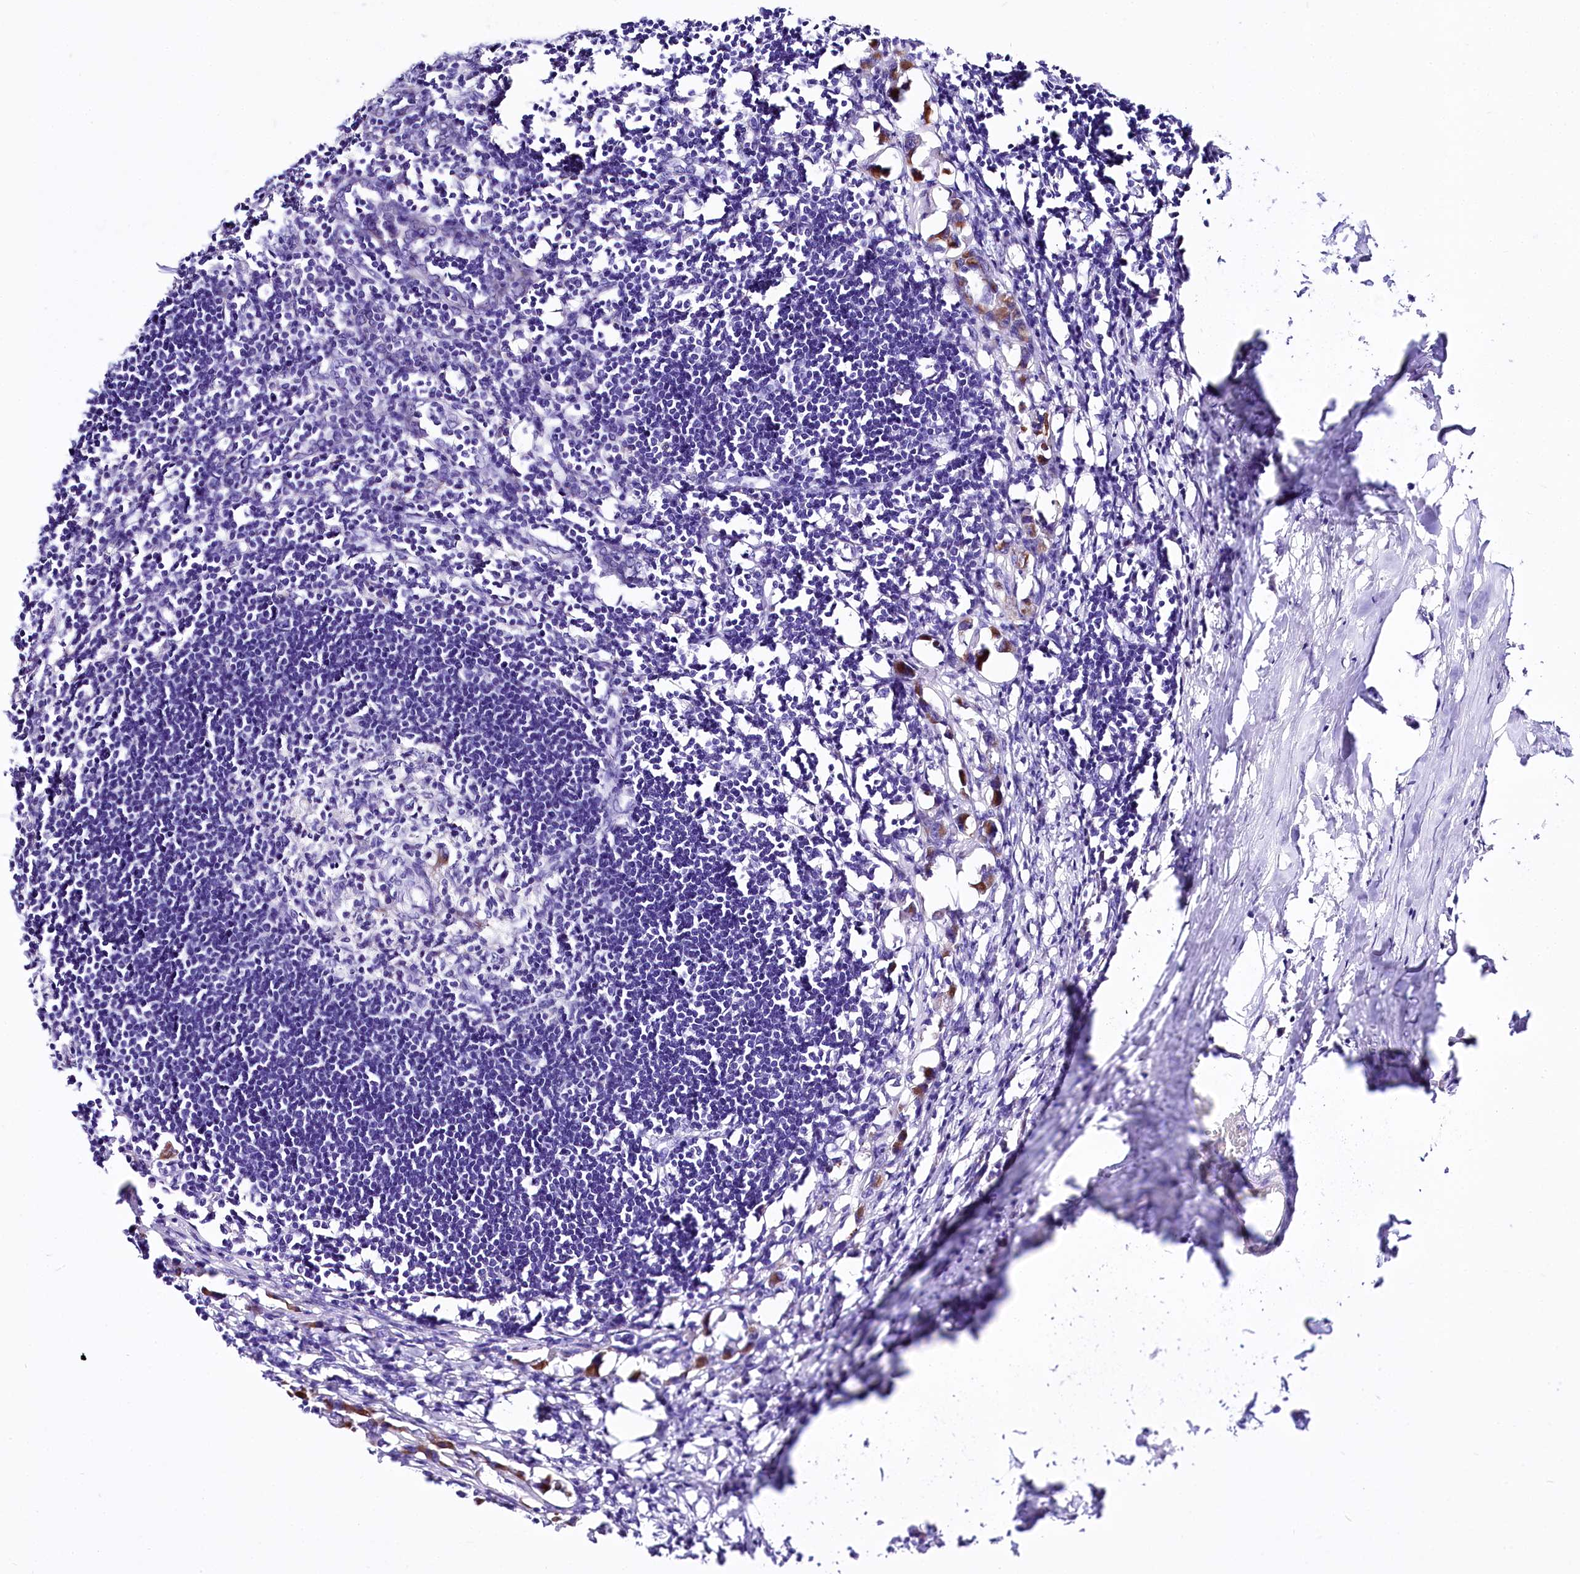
{"staining": {"intensity": "negative", "quantity": "none", "location": "none"}, "tissue": "lymph node", "cell_type": "Germinal center cells", "image_type": "normal", "snomed": [{"axis": "morphology", "description": "Normal tissue, NOS"}, {"axis": "morphology", "description": "Malignant melanoma, Metastatic site"}, {"axis": "topography", "description": "Lymph node"}], "caption": "Immunohistochemistry (IHC) of normal human lymph node demonstrates no staining in germinal center cells.", "gene": "A2ML1", "patient": {"sex": "male", "age": 41}}